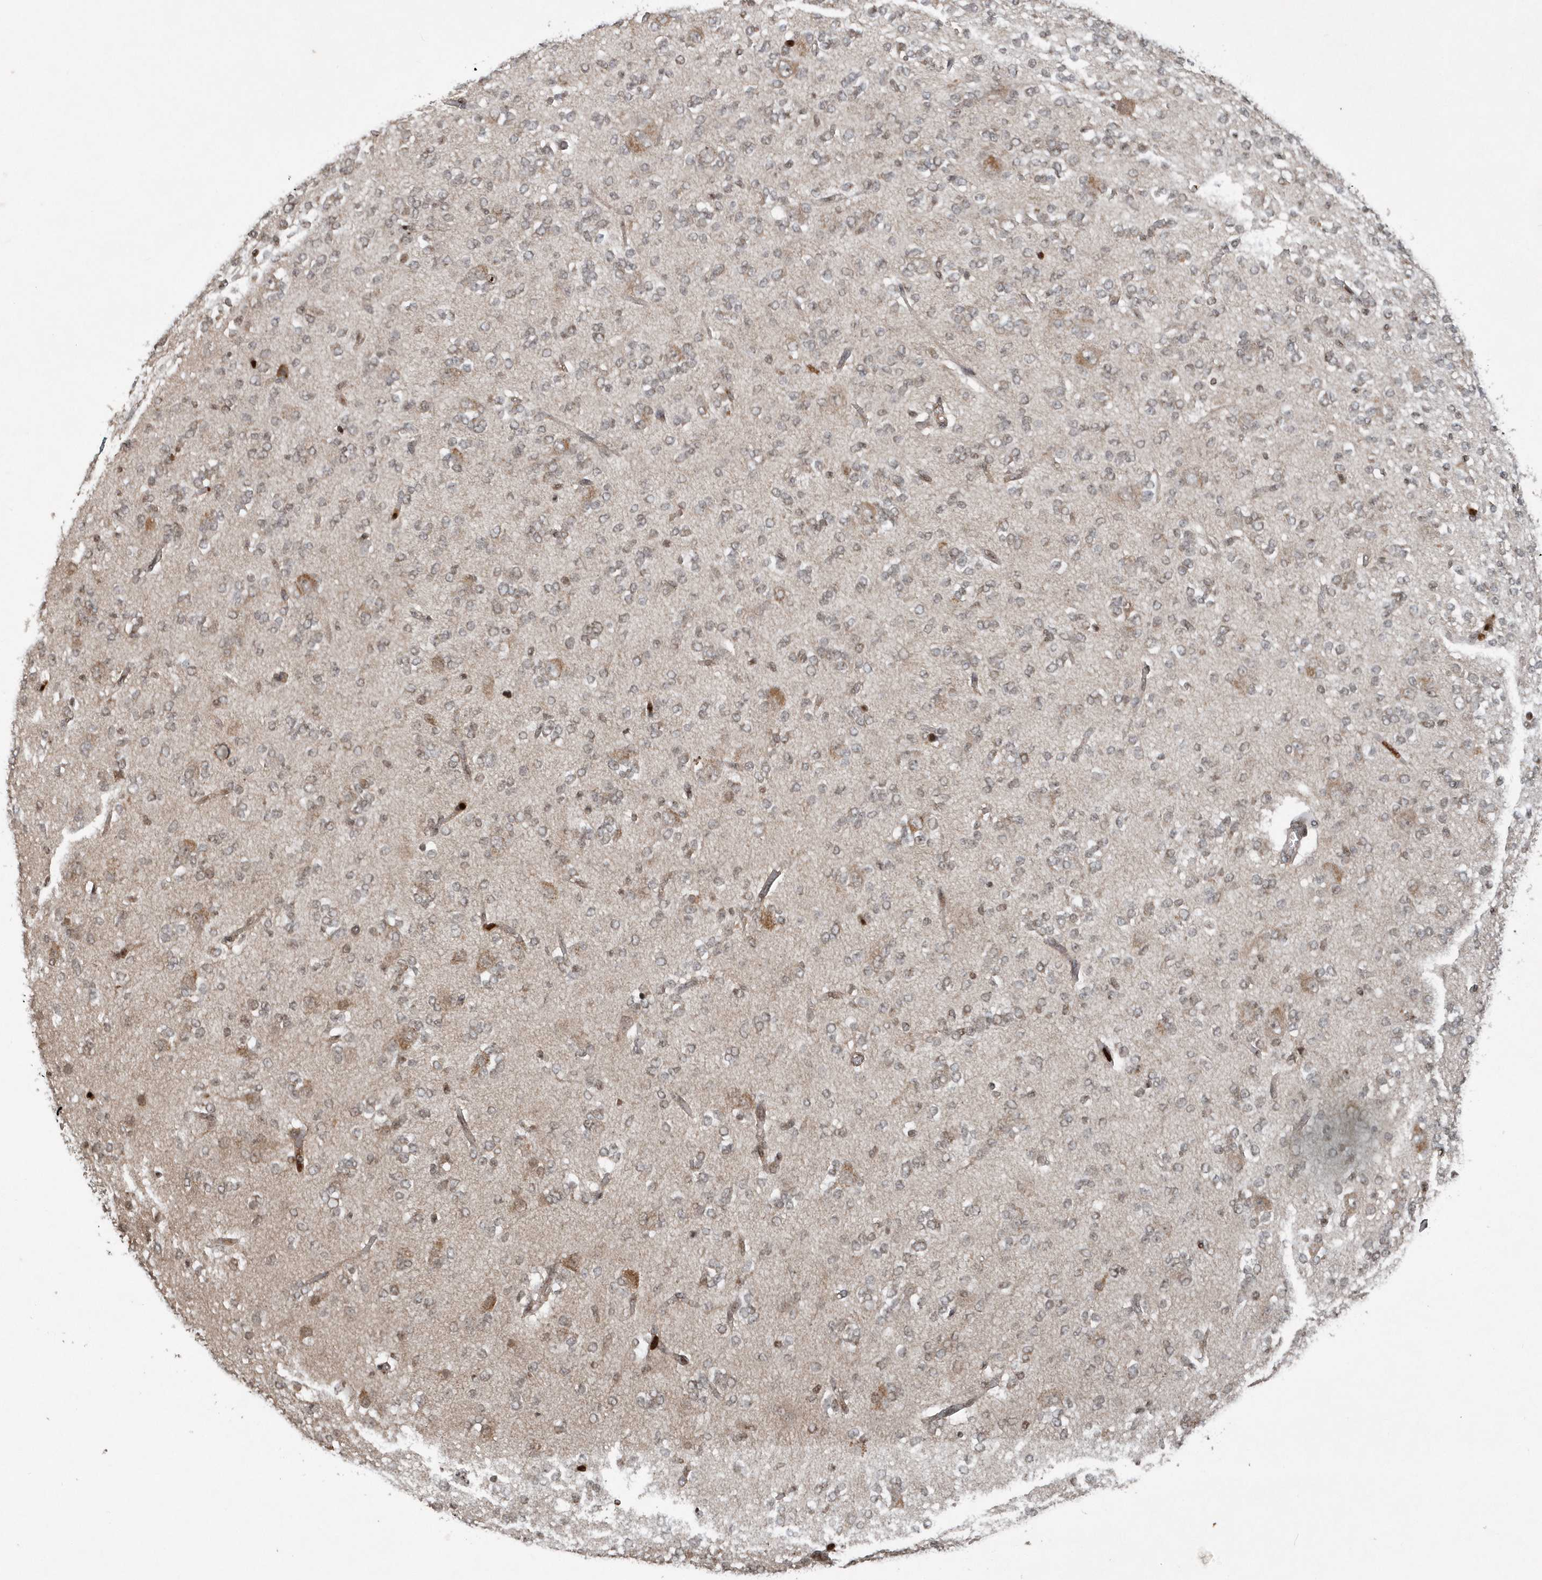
{"staining": {"intensity": "negative", "quantity": "none", "location": "none"}, "tissue": "glioma", "cell_type": "Tumor cells", "image_type": "cancer", "snomed": [{"axis": "morphology", "description": "Glioma, malignant, Low grade"}, {"axis": "topography", "description": "Brain"}], "caption": "An immunohistochemistry (IHC) image of glioma is shown. There is no staining in tumor cells of glioma.", "gene": "EIF2B1", "patient": {"sex": "male", "age": 38}}